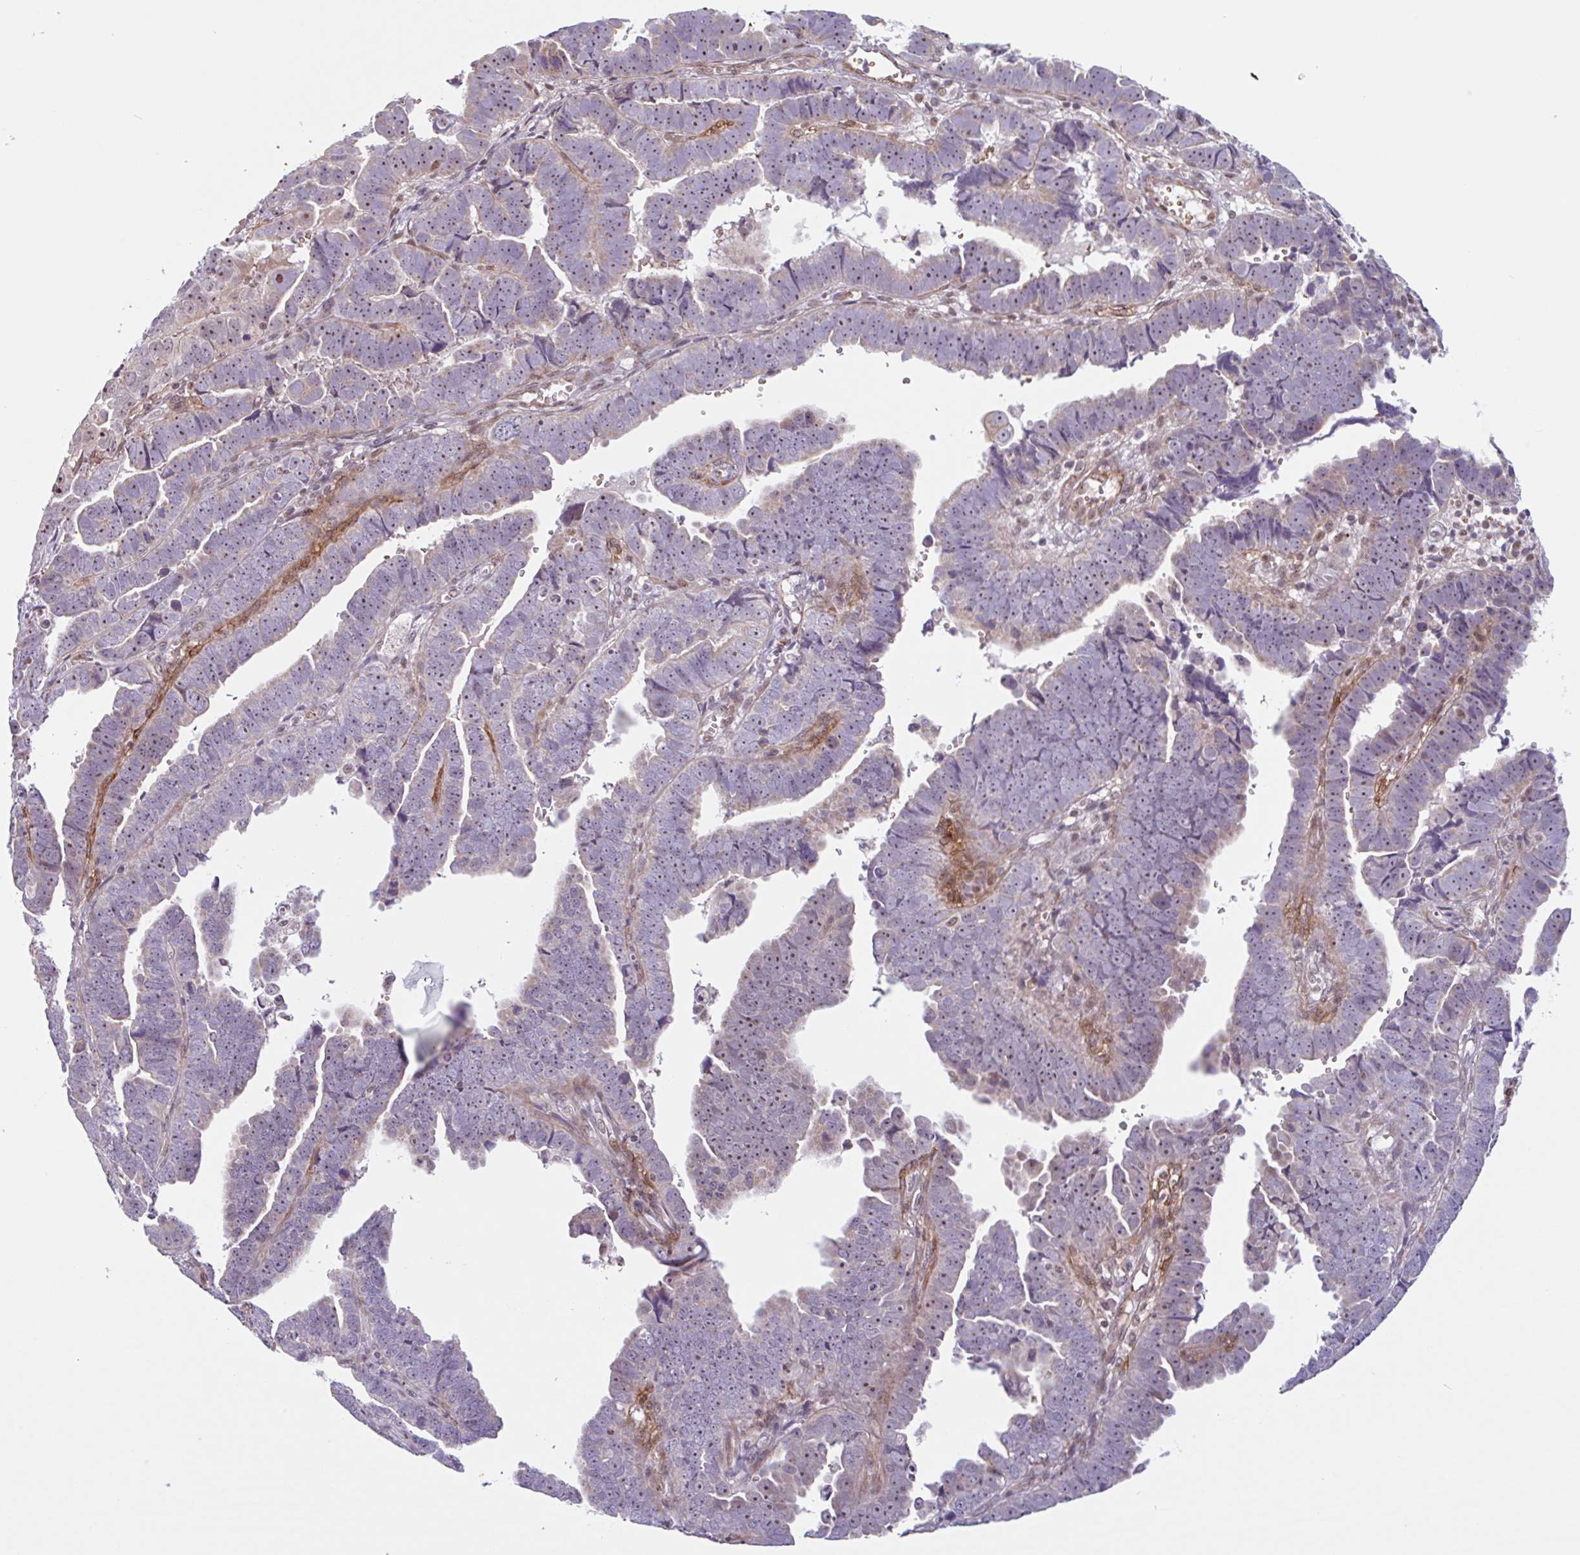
{"staining": {"intensity": "weak", "quantity": "25%-75%", "location": "nuclear"}, "tissue": "endometrial cancer", "cell_type": "Tumor cells", "image_type": "cancer", "snomed": [{"axis": "morphology", "description": "Adenocarcinoma, NOS"}, {"axis": "topography", "description": "Endometrium"}], "caption": "Immunohistochemical staining of endometrial cancer (adenocarcinoma) exhibits weak nuclear protein positivity in approximately 25%-75% of tumor cells.", "gene": "TMEM119", "patient": {"sex": "female", "age": 75}}